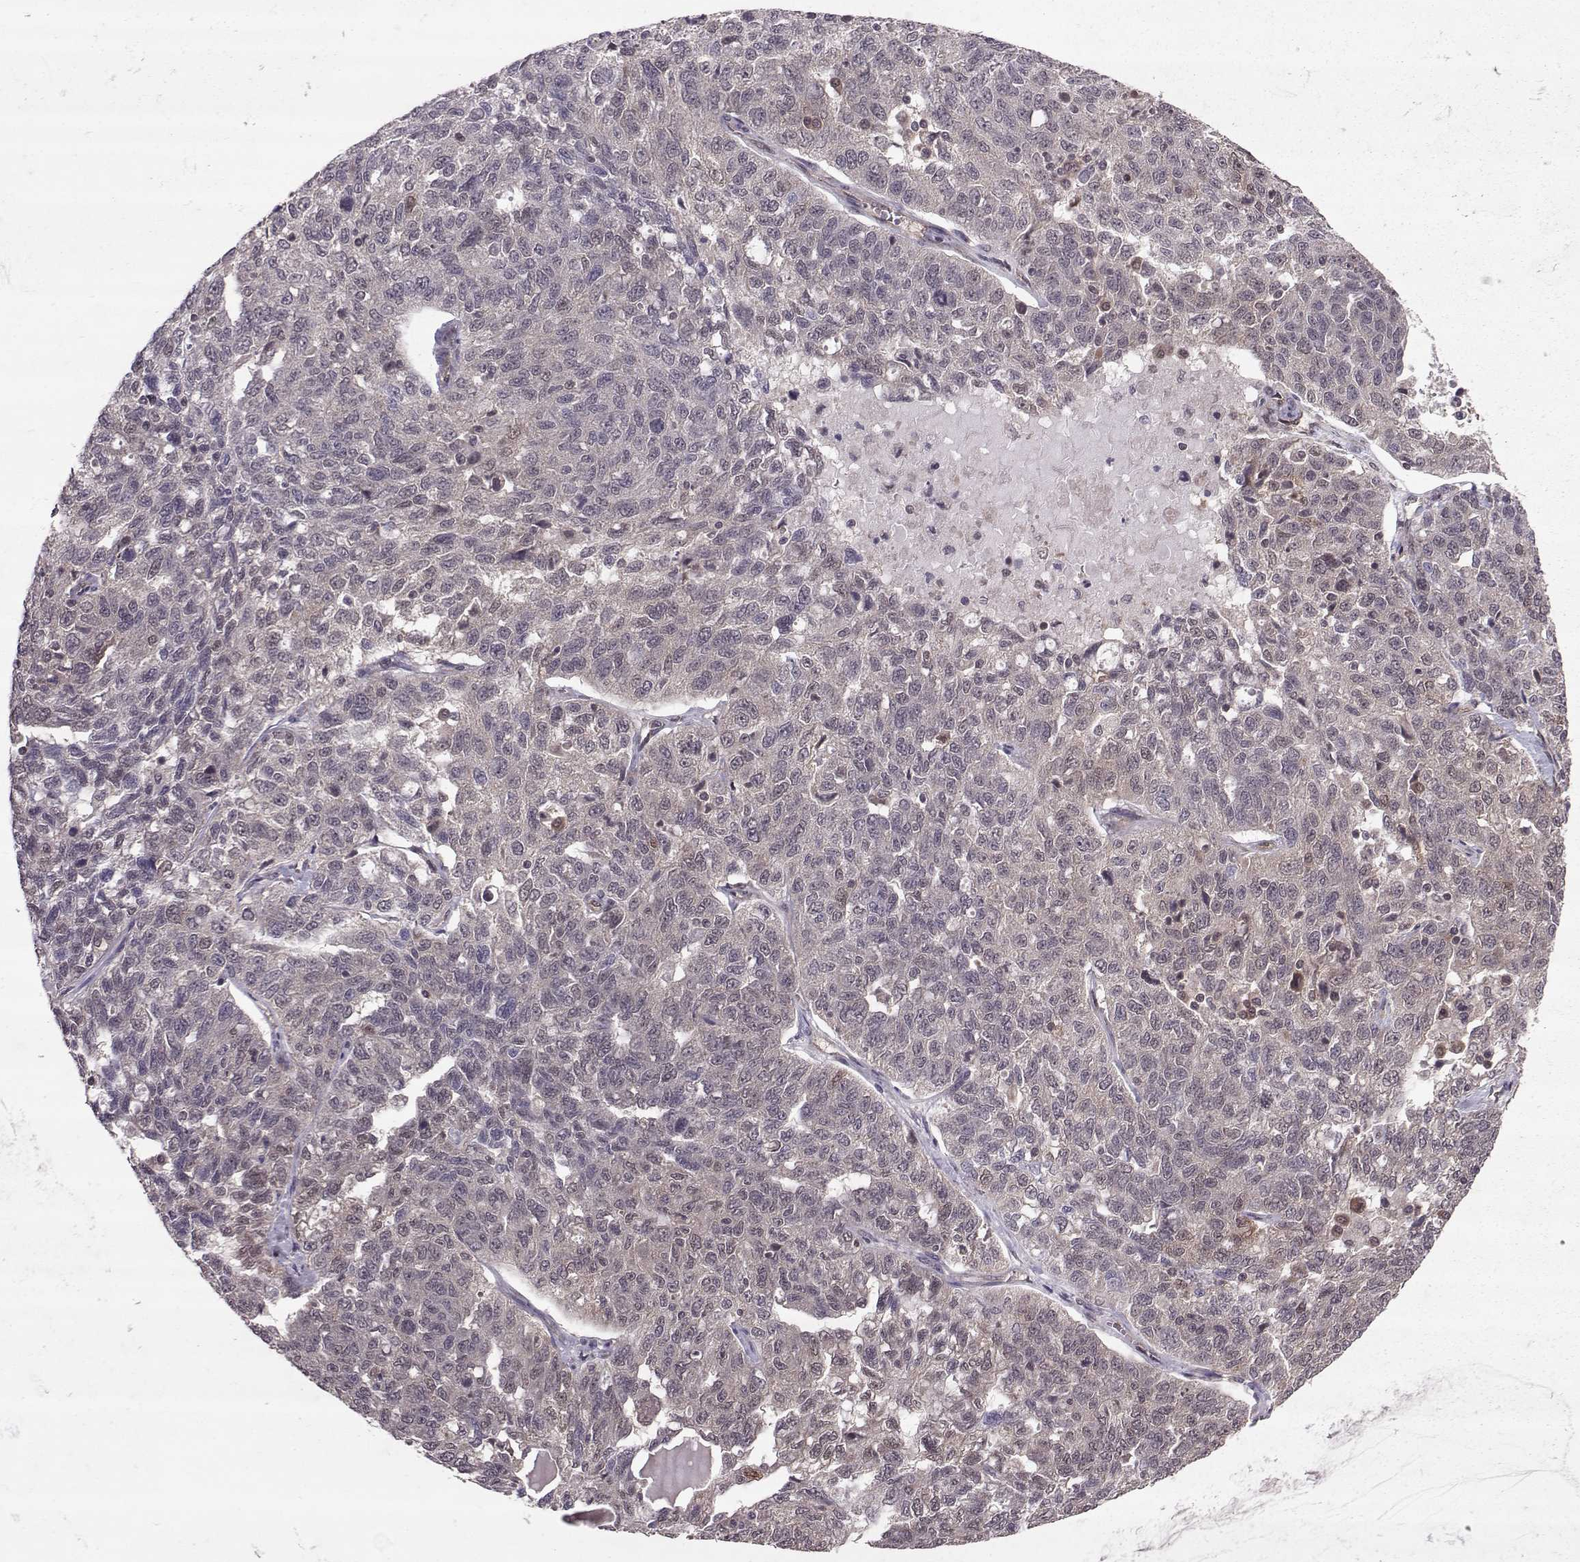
{"staining": {"intensity": "moderate", "quantity": "<25%", "location": "cytoplasmic/membranous"}, "tissue": "ovarian cancer", "cell_type": "Tumor cells", "image_type": "cancer", "snomed": [{"axis": "morphology", "description": "Cystadenocarcinoma, serous, NOS"}, {"axis": "topography", "description": "Ovary"}], "caption": "Immunohistochemistry micrograph of human ovarian cancer stained for a protein (brown), which demonstrates low levels of moderate cytoplasmic/membranous staining in about <25% of tumor cells.", "gene": "PPP2R2A", "patient": {"sex": "female", "age": 71}}